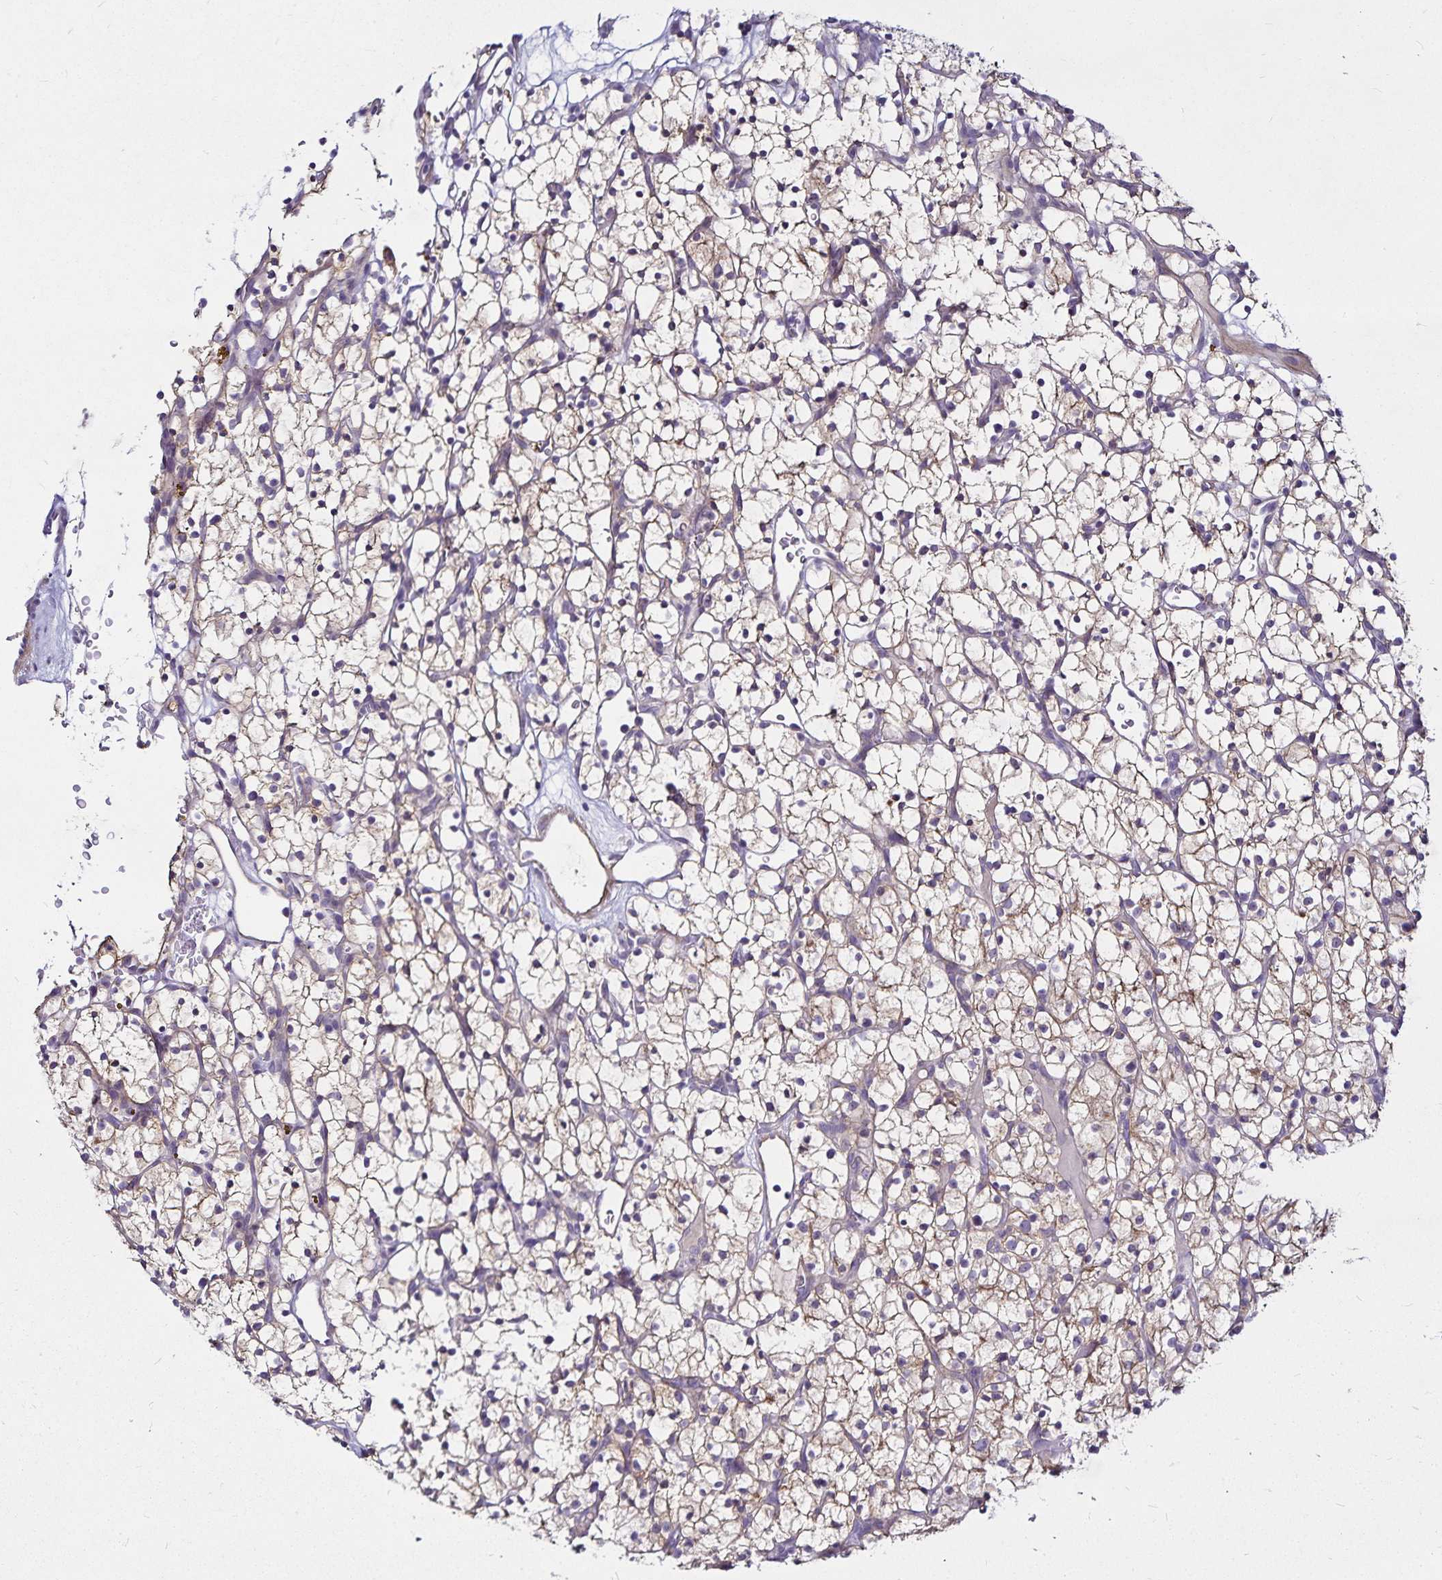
{"staining": {"intensity": "weak", "quantity": "<25%", "location": "cytoplasmic/membranous"}, "tissue": "renal cancer", "cell_type": "Tumor cells", "image_type": "cancer", "snomed": [{"axis": "morphology", "description": "Adenocarcinoma, NOS"}, {"axis": "topography", "description": "Kidney"}], "caption": "High power microscopy micrograph of an IHC image of adenocarcinoma (renal), revealing no significant staining in tumor cells.", "gene": "GNG12", "patient": {"sex": "female", "age": 64}}